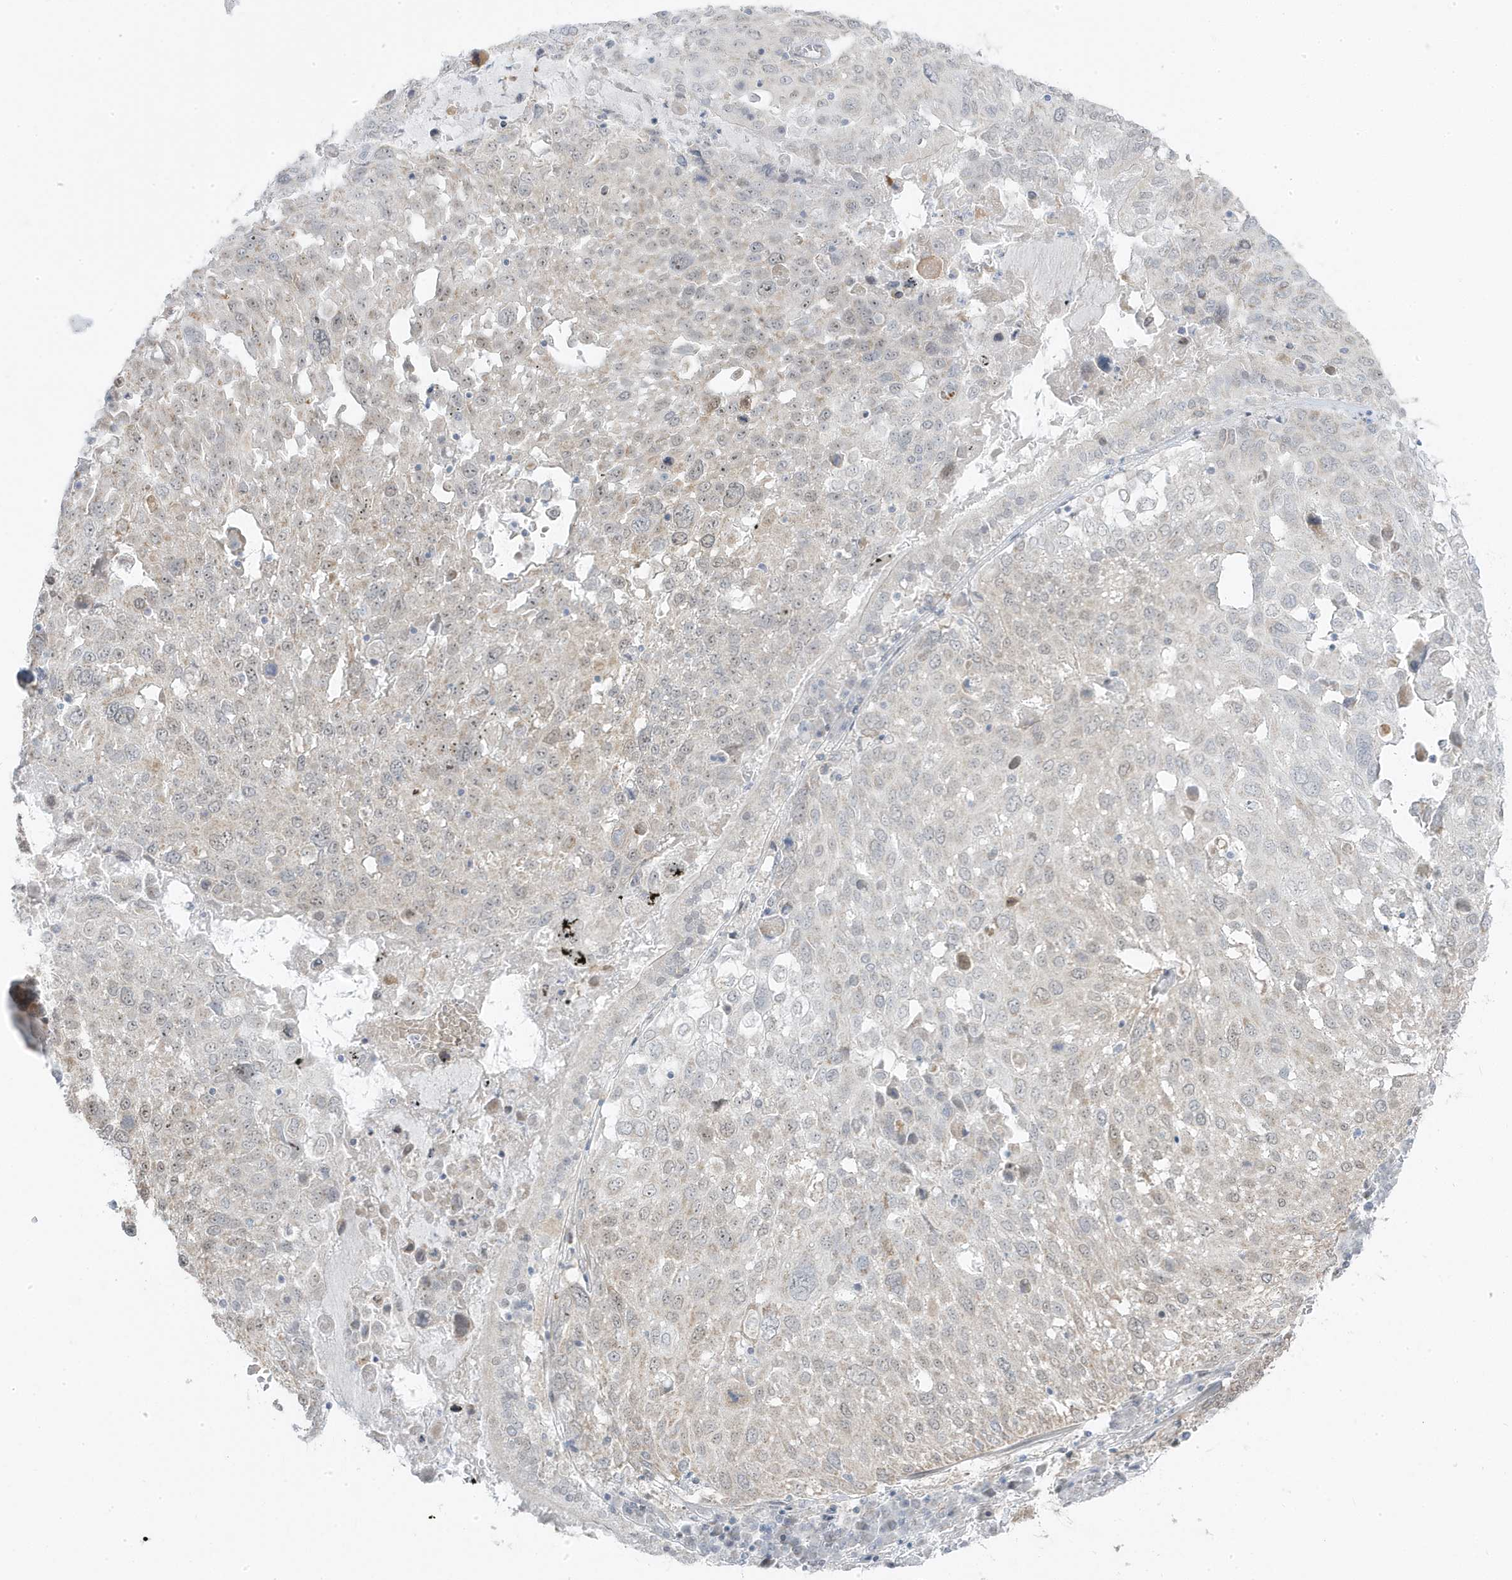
{"staining": {"intensity": "weak", "quantity": "<25%", "location": "cytoplasmic/membranous,nuclear"}, "tissue": "lung cancer", "cell_type": "Tumor cells", "image_type": "cancer", "snomed": [{"axis": "morphology", "description": "Squamous cell carcinoma, NOS"}, {"axis": "topography", "description": "Lung"}], "caption": "A high-resolution histopathology image shows immunohistochemistry (IHC) staining of lung squamous cell carcinoma, which demonstrates no significant staining in tumor cells.", "gene": "TSEN15", "patient": {"sex": "male", "age": 65}}